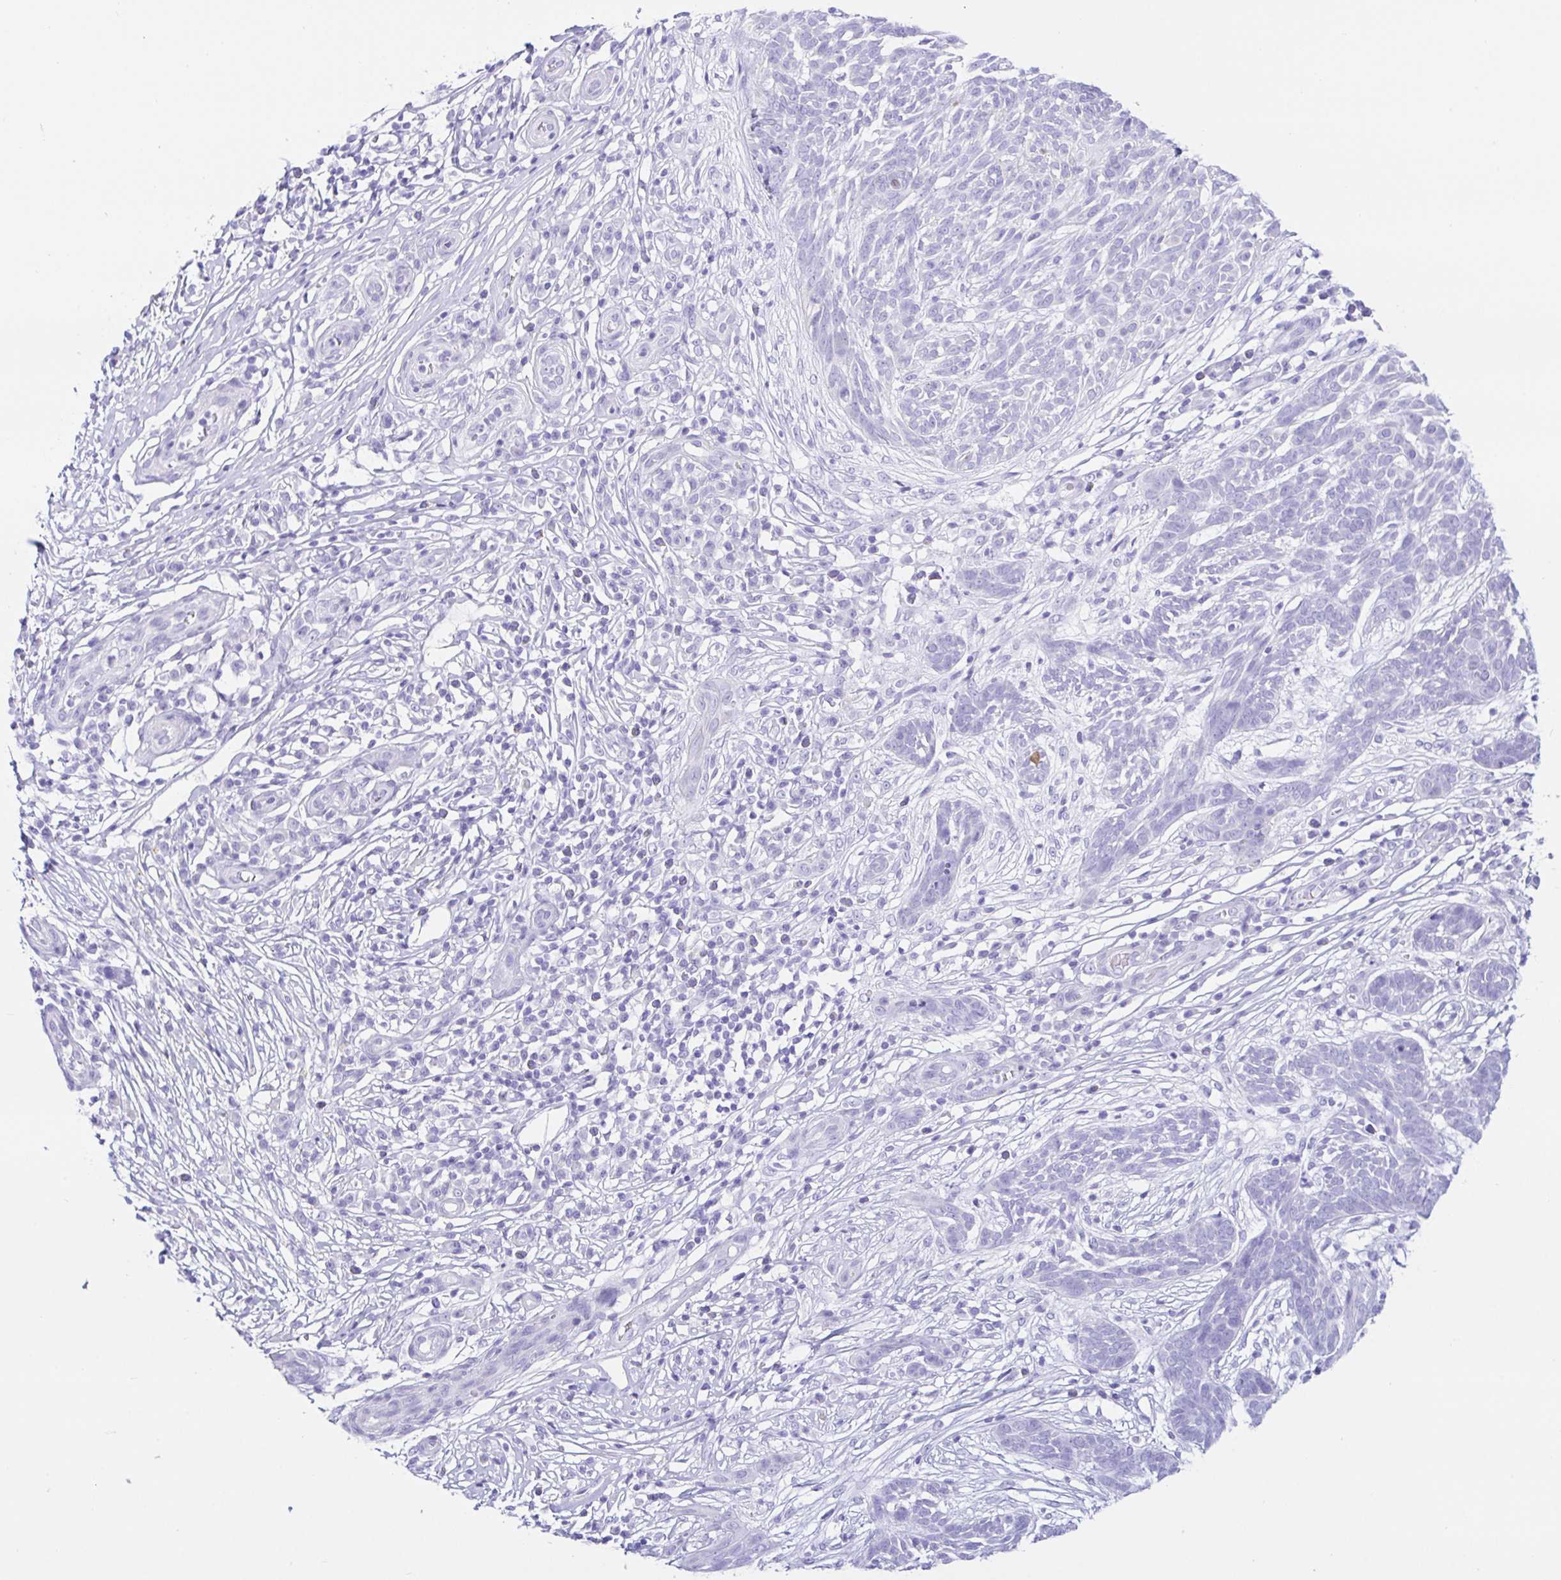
{"staining": {"intensity": "negative", "quantity": "none", "location": "none"}, "tissue": "skin cancer", "cell_type": "Tumor cells", "image_type": "cancer", "snomed": [{"axis": "morphology", "description": "Basal cell carcinoma"}, {"axis": "topography", "description": "Skin"}, {"axis": "topography", "description": "Skin, foot"}], "caption": "IHC micrograph of basal cell carcinoma (skin) stained for a protein (brown), which exhibits no staining in tumor cells.", "gene": "PAX8", "patient": {"sex": "female", "age": 86}}